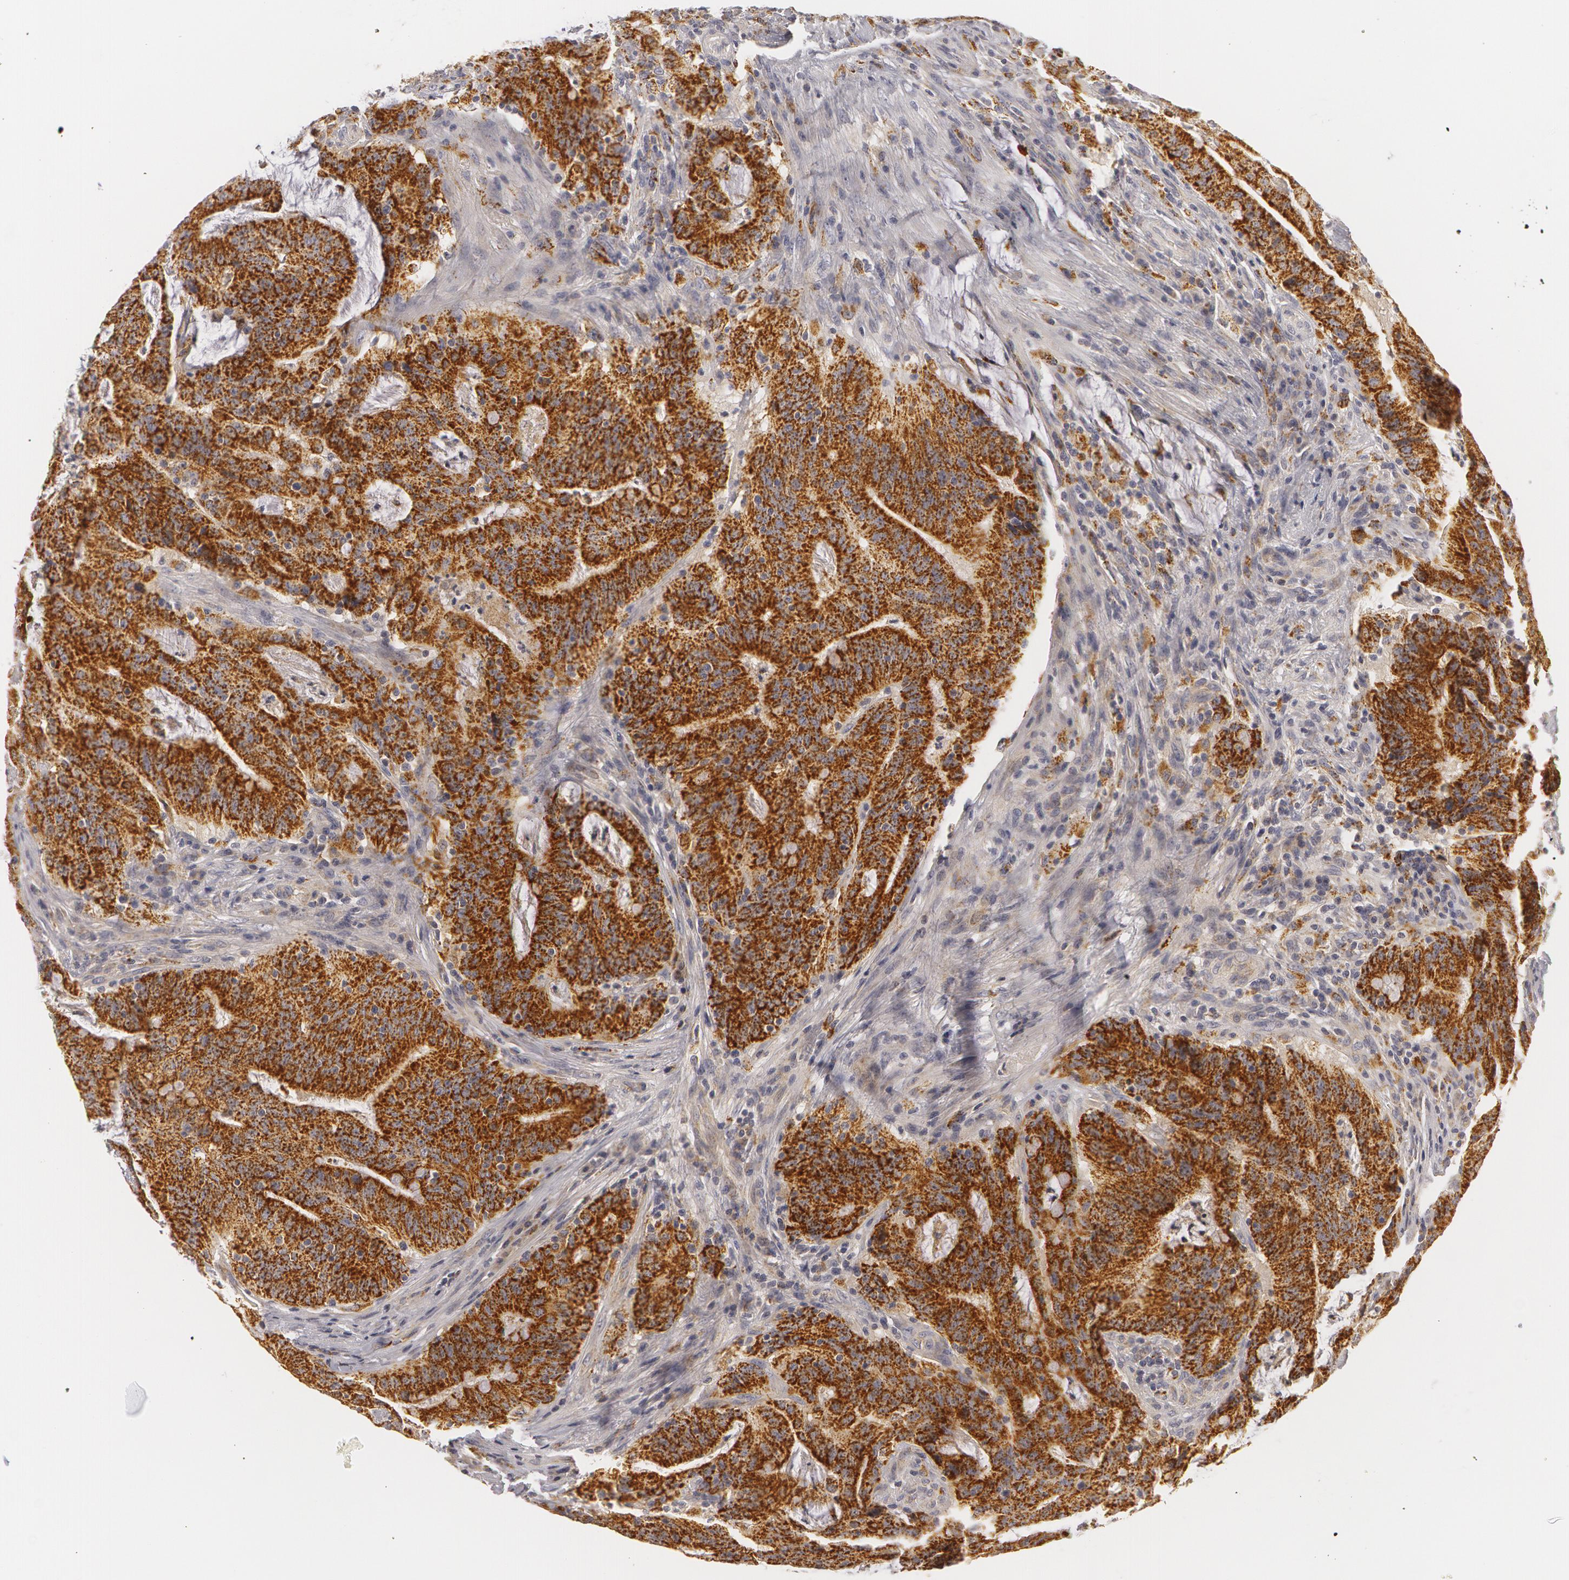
{"staining": {"intensity": "strong", "quantity": ">75%", "location": "cytoplasmic/membranous"}, "tissue": "colorectal cancer", "cell_type": "Tumor cells", "image_type": "cancer", "snomed": [{"axis": "morphology", "description": "Adenocarcinoma, NOS"}, {"axis": "topography", "description": "Colon"}], "caption": "IHC of human adenocarcinoma (colorectal) exhibits high levels of strong cytoplasmic/membranous expression in approximately >75% of tumor cells.", "gene": "C7", "patient": {"sex": "male", "age": 54}}